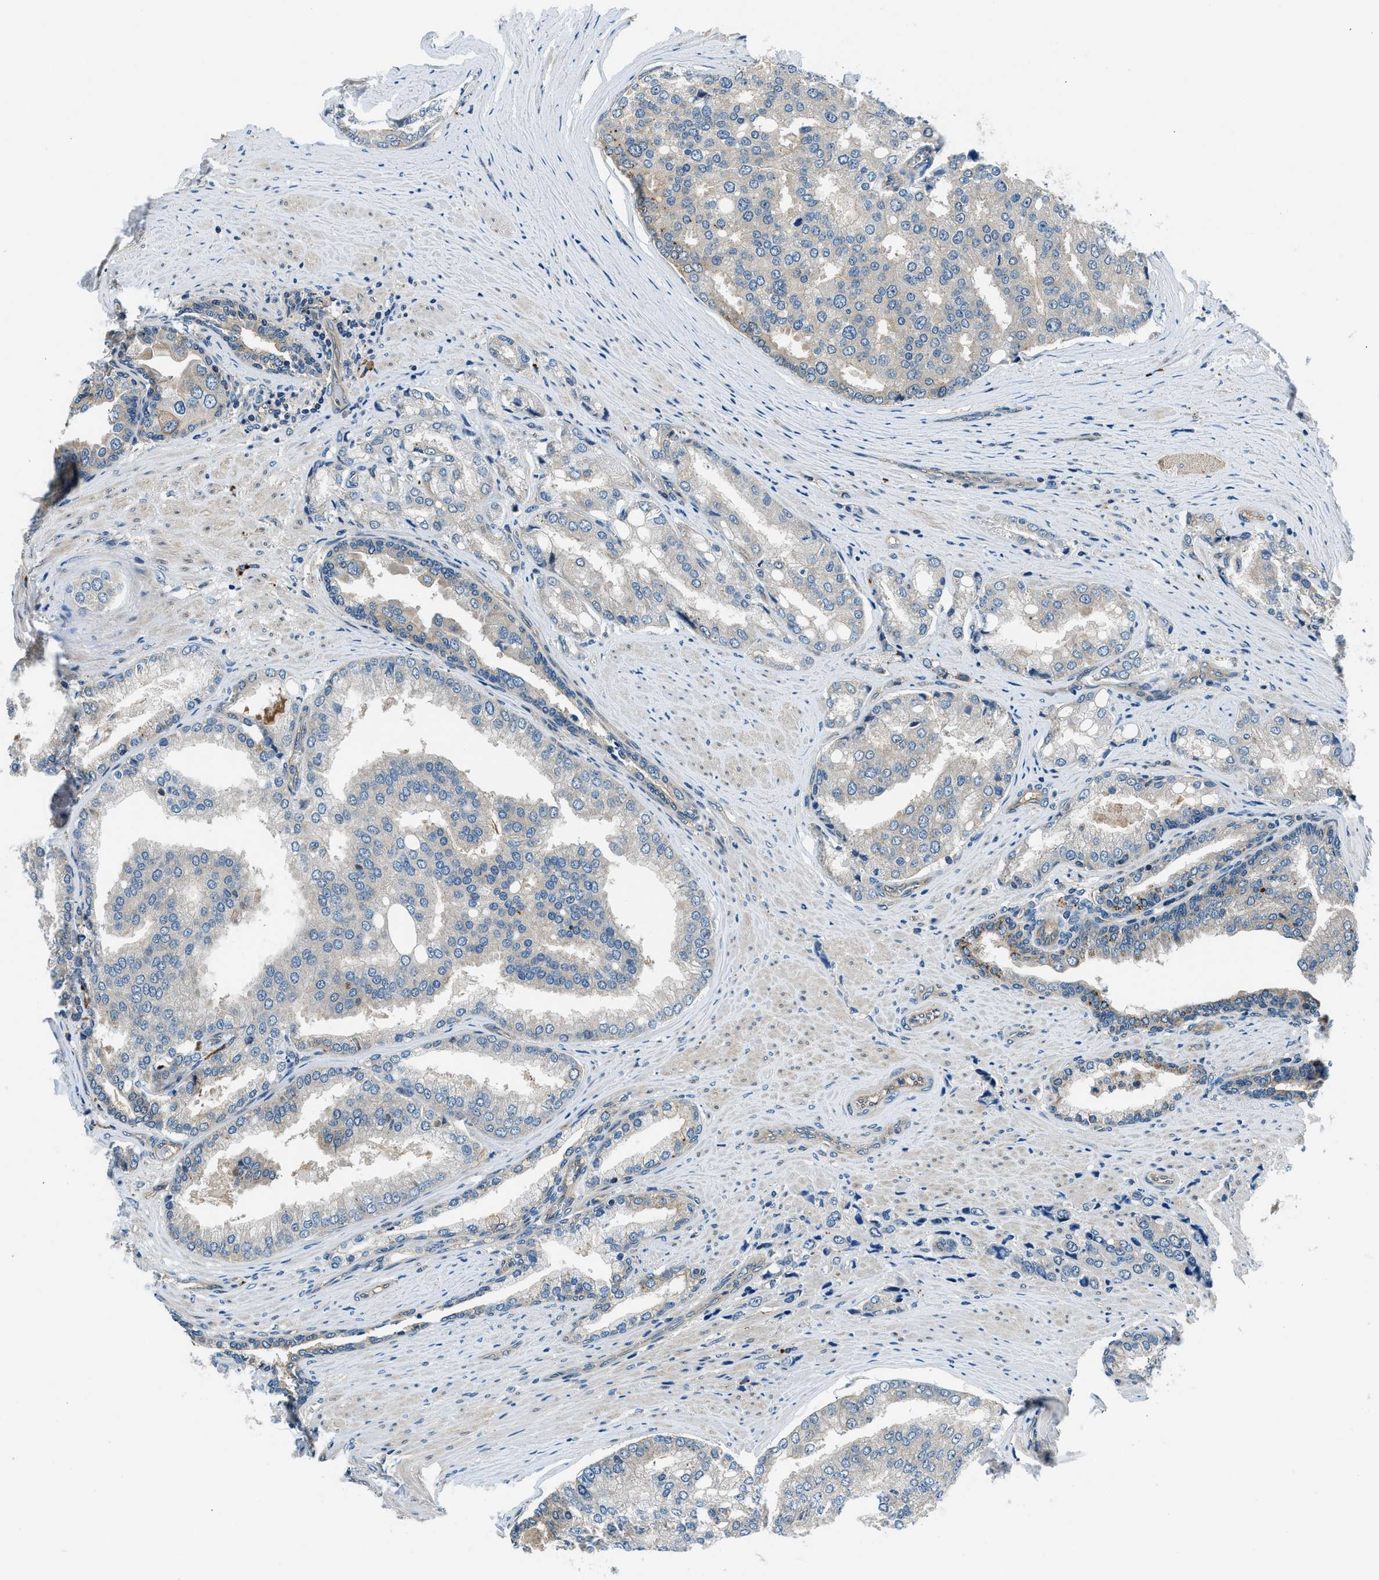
{"staining": {"intensity": "negative", "quantity": "none", "location": "none"}, "tissue": "prostate cancer", "cell_type": "Tumor cells", "image_type": "cancer", "snomed": [{"axis": "morphology", "description": "Adenocarcinoma, High grade"}, {"axis": "topography", "description": "Prostate"}], "caption": "This is an immunohistochemistry (IHC) photomicrograph of prostate adenocarcinoma (high-grade). There is no positivity in tumor cells.", "gene": "SLC19A2", "patient": {"sex": "male", "age": 50}}